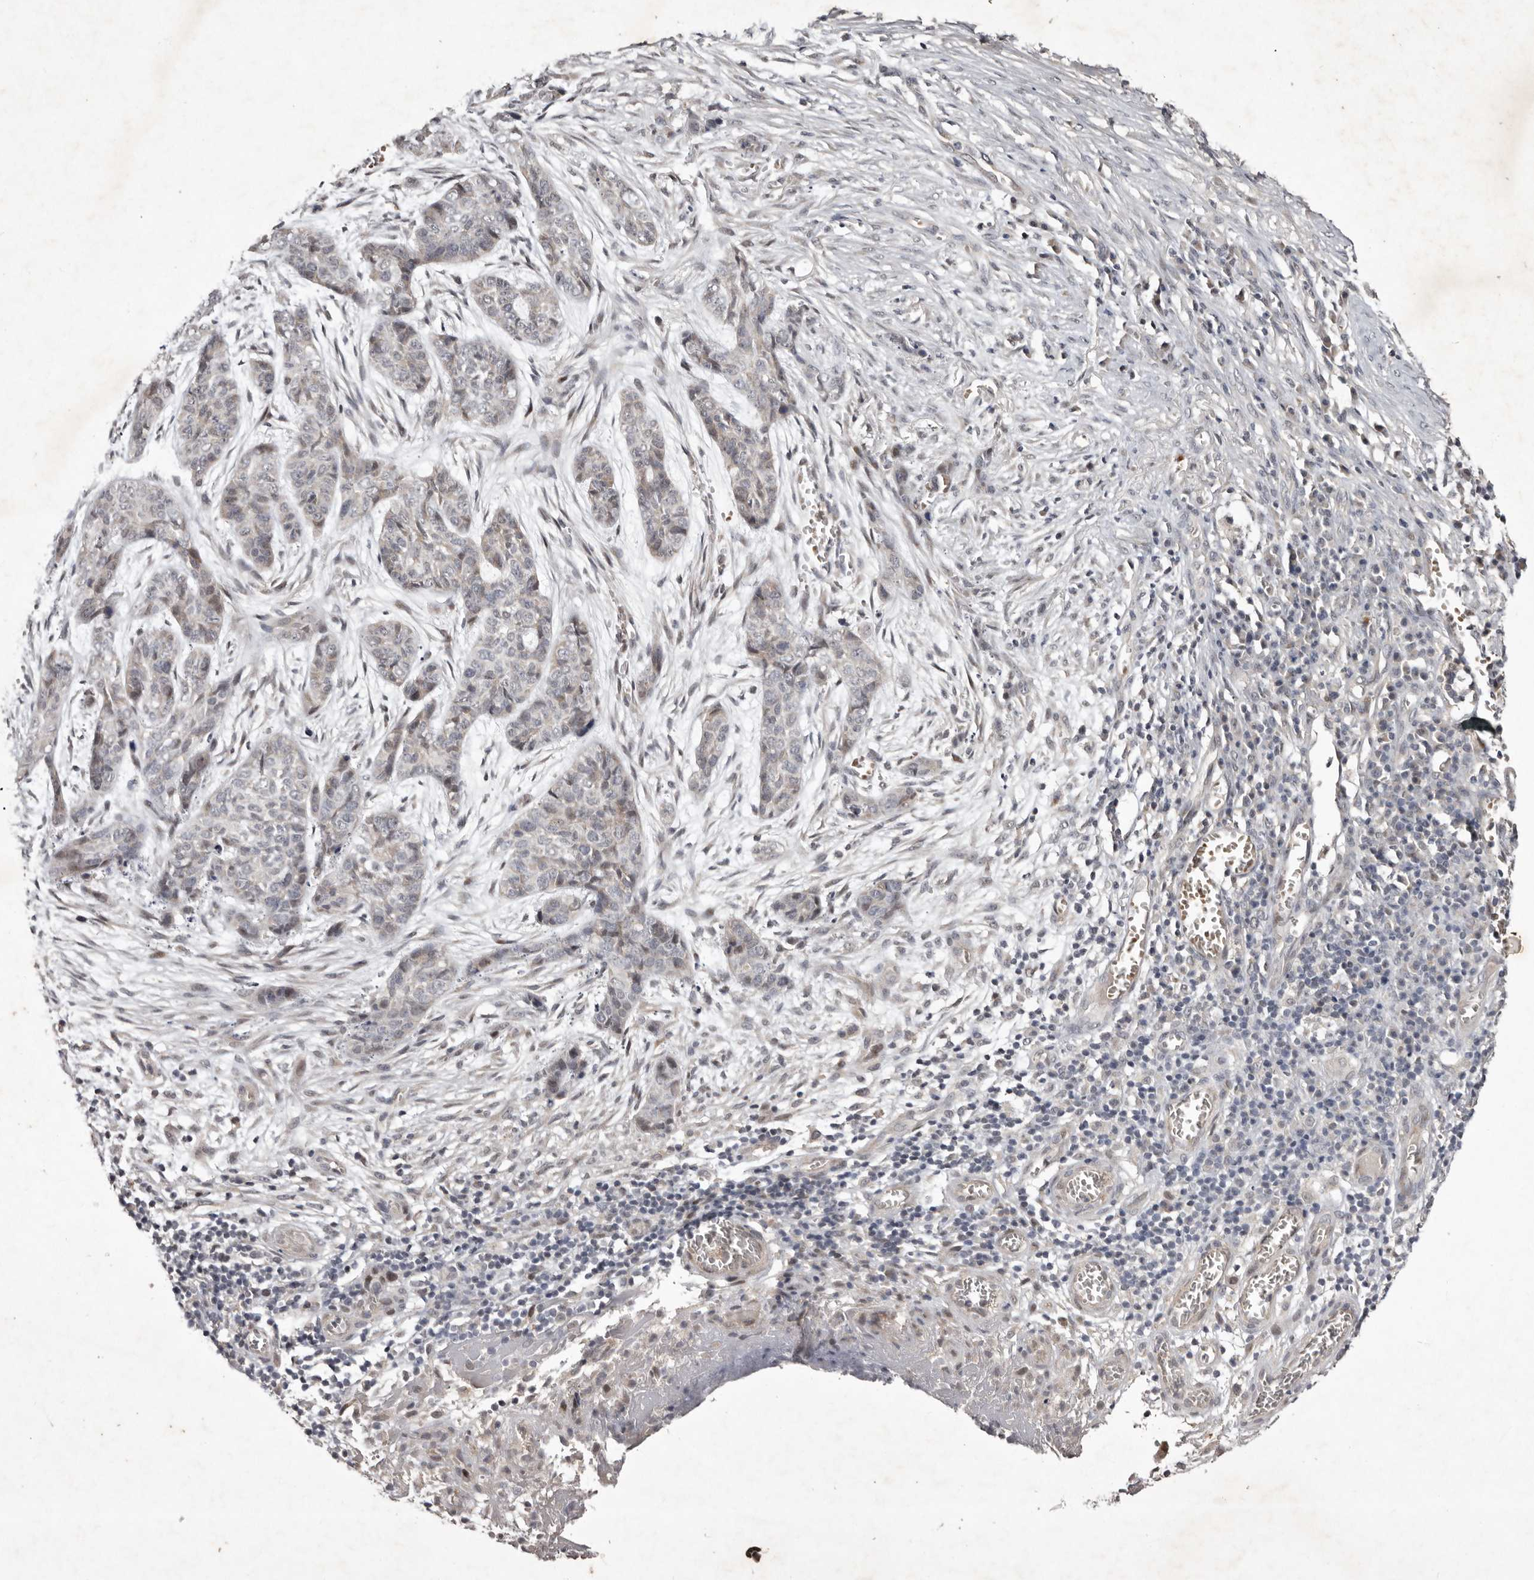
{"staining": {"intensity": "weak", "quantity": "<25%", "location": "cytoplasmic/membranous"}, "tissue": "skin cancer", "cell_type": "Tumor cells", "image_type": "cancer", "snomed": [{"axis": "morphology", "description": "Basal cell carcinoma"}, {"axis": "topography", "description": "Skin"}], "caption": "The immunohistochemistry (IHC) histopathology image has no significant positivity in tumor cells of skin cancer tissue.", "gene": "ABL1", "patient": {"sex": "female", "age": 64}}